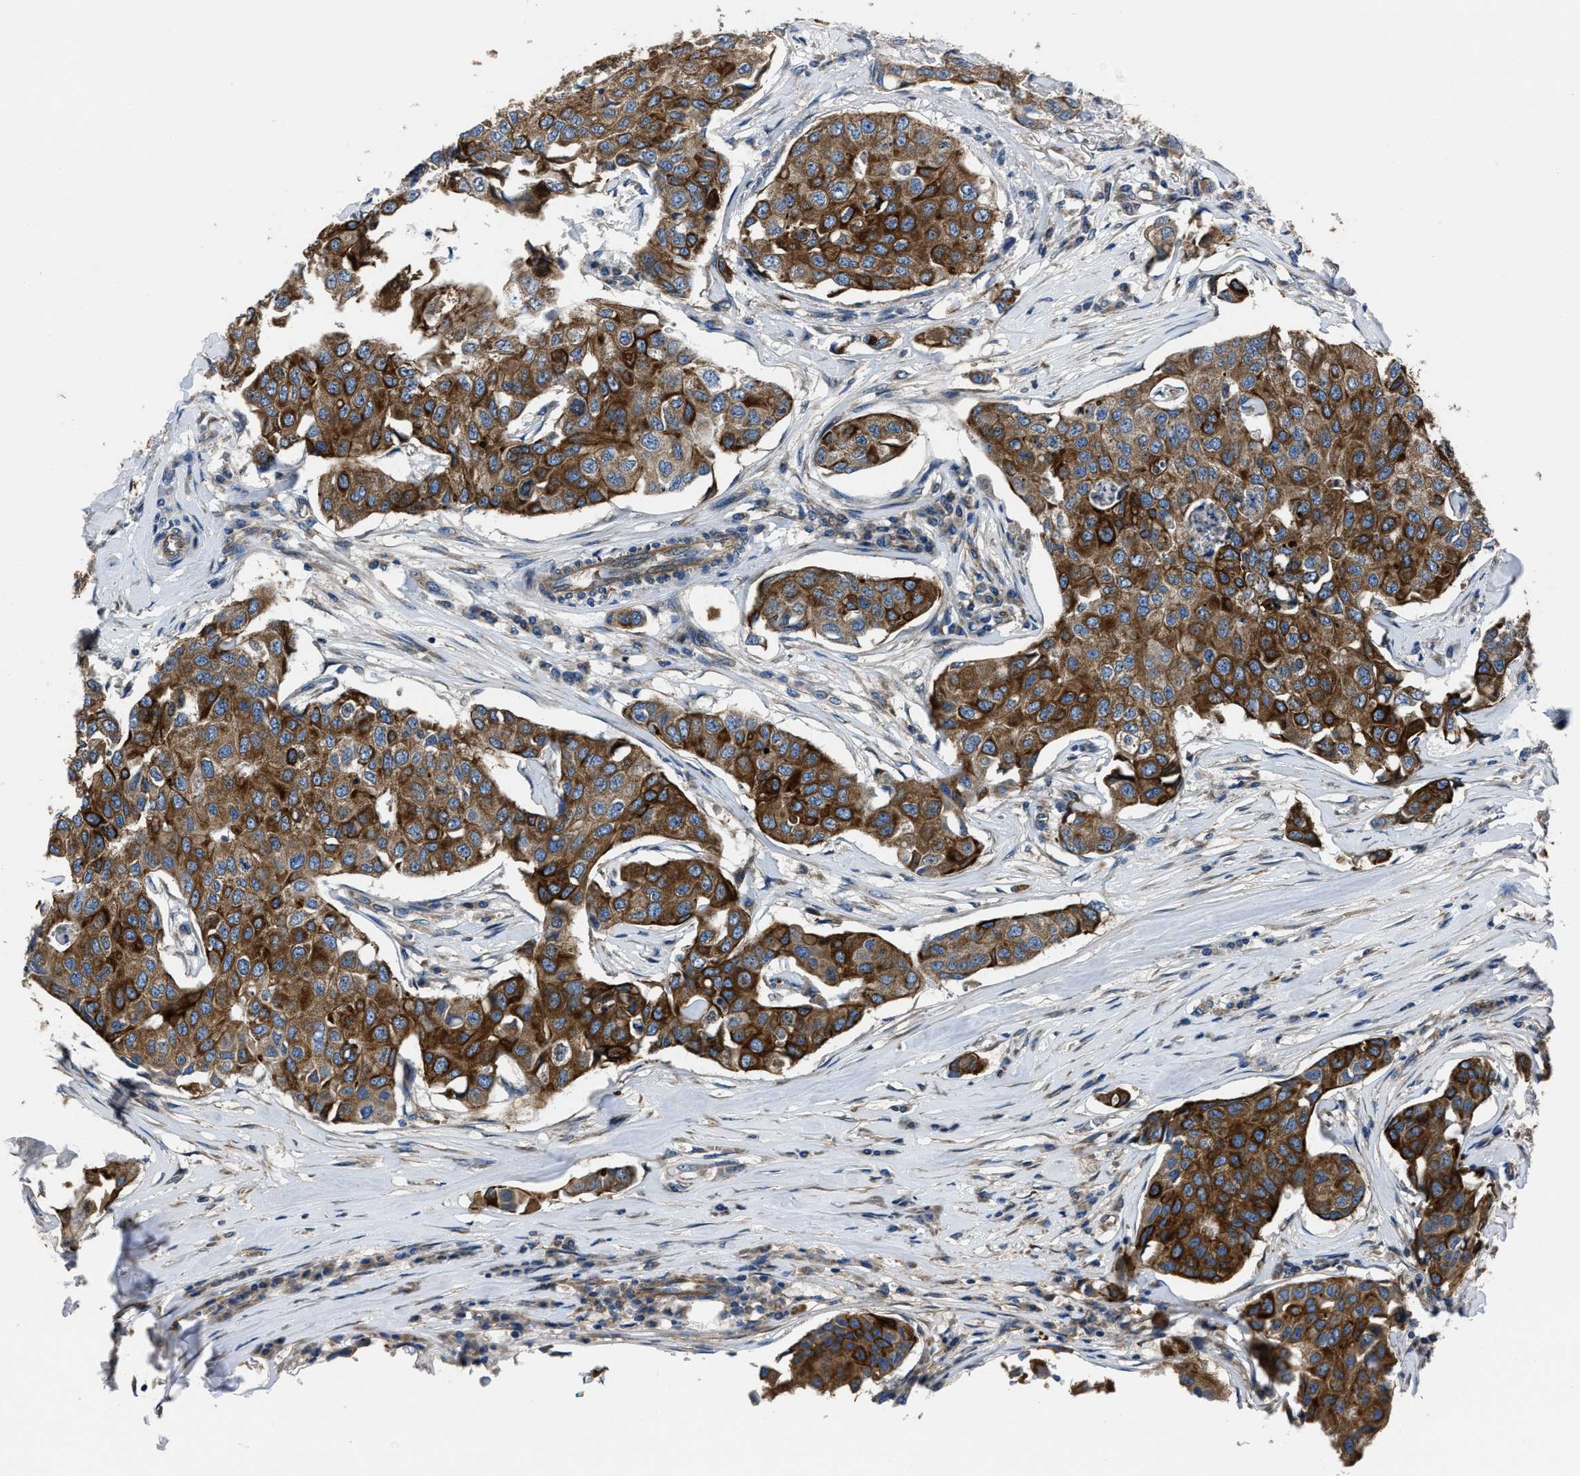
{"staining": {"intensity": "strong", "quantity": ">75%", "location": "cytoplasmic/membranous"}, "tissue": "breast cancer", "cell_type": "Tumor cells", "image_type": "cancer", "snomed": [{"axis": "morphology", "description": "Duct carcinoma"}, {"axis": "topography", "description": "Breast"}], "caption": "IHC image of human breast cancer (invasive ductal carcinoma) stained for a protein (brown), which demonstrates high levels of strong cytoplasmic/membranous positivity in approximately >75% of tumor cells.", "gene": "ERC1", "patient": {"sex": "female", "age": 80}}